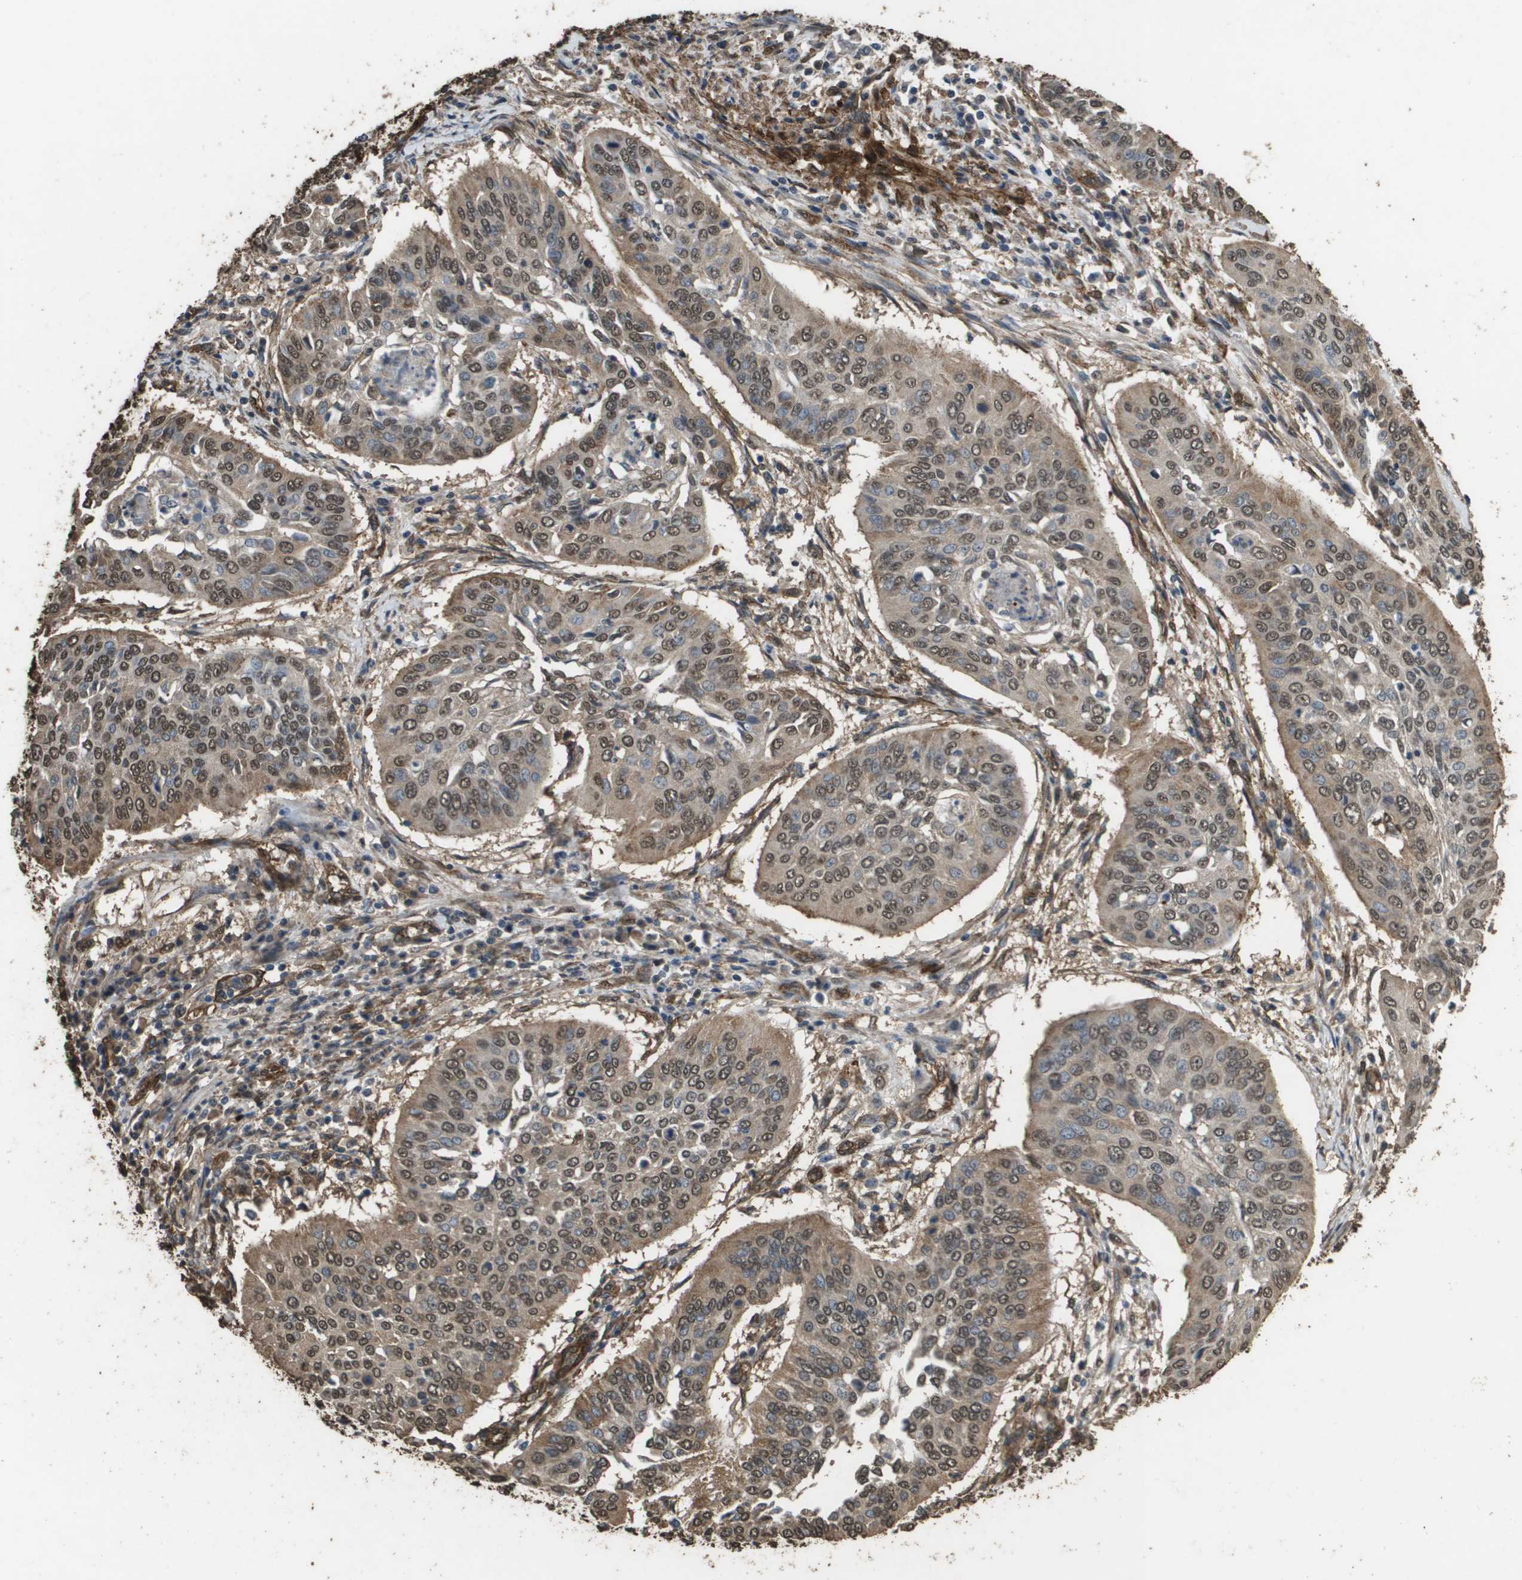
{"staining": {"intensity": "moderate", "quantity": ">75%", "location": "cytoplasmic/membranous,nuclear"}, "tissue": "cervical cancer", "cell_type": "Tumor cells", "image_type": "cancer", "snomed": [{"axis": "morphology", "description": "Normal tissue, NOS"}, {"axis": "morphology", "description": "Squamous cell carcinoma, NOS"}, {"axis": "topography", "description": "Cervix"}], "caption": "Moderate cytoplasmic/membranous and nuclear expression for a protein is appreciated in approximately >75% of tumor cells of squamous cell carcinoma (cervical) using immunohistochemistry.", "gene": "AAMP", "patient": {"sex": "female", "age": 39}}